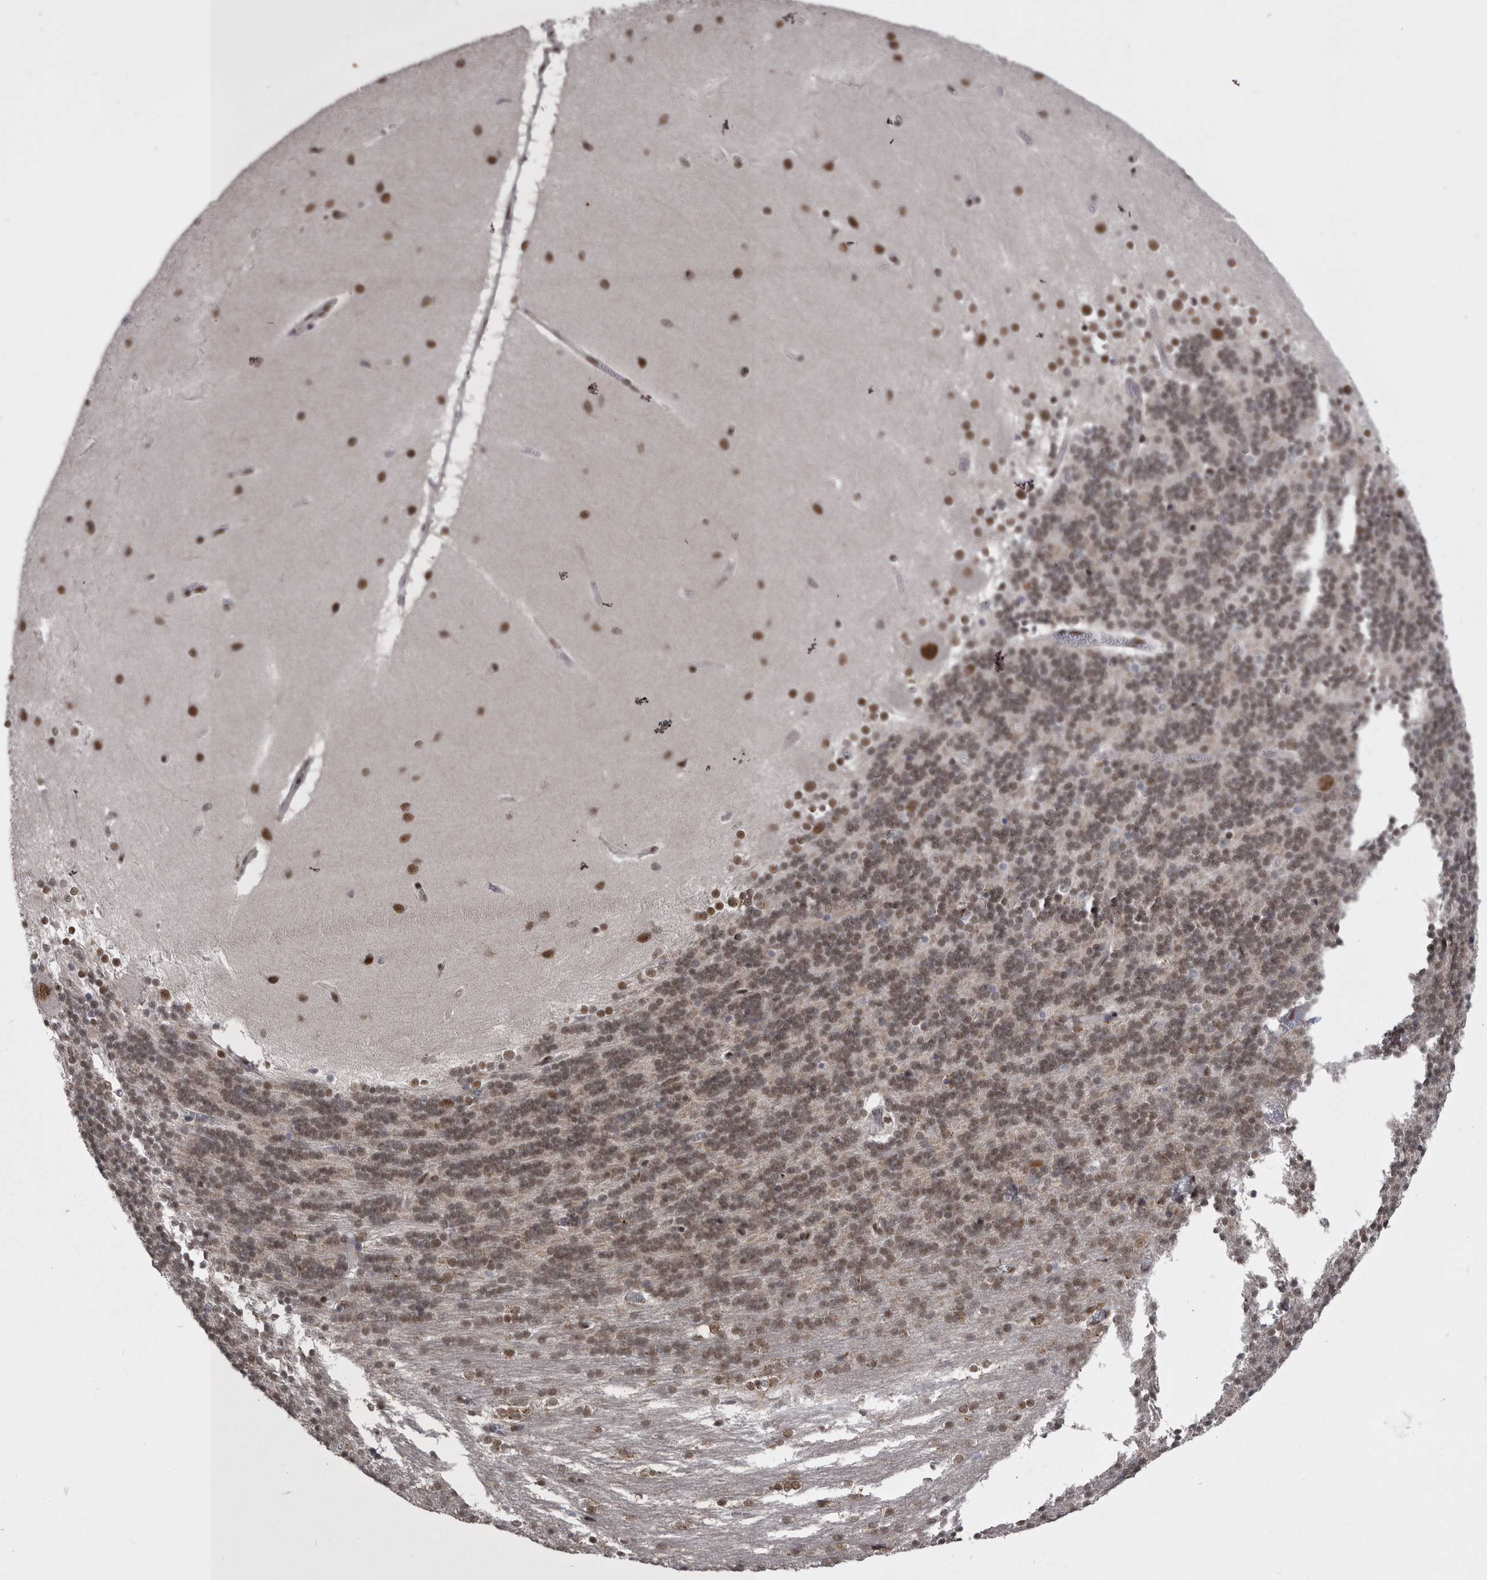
{"staining": {"intensity": "weak", "quantity": ">75%", "location": "cytoplasmic/membranous,nuclear"}, "tissue": "cerebellum", "cell_type": "Cells in granular layer", "image_type": "normal", "snomed": [{"axis": "morphology", "description": "Normal tissue, NOS"}, {"axis": "topography", "description": "Cerebellum"}], "caption": "There is low levels of weak cytoplasmic/membranous,nuclear staining in cells in granular layer of unremarkable cerebellum, as demonstrated by immunohistochemical staining (brown color).", "gene": "MEPCE", "patient": {"sex": "female", "age": 54}}